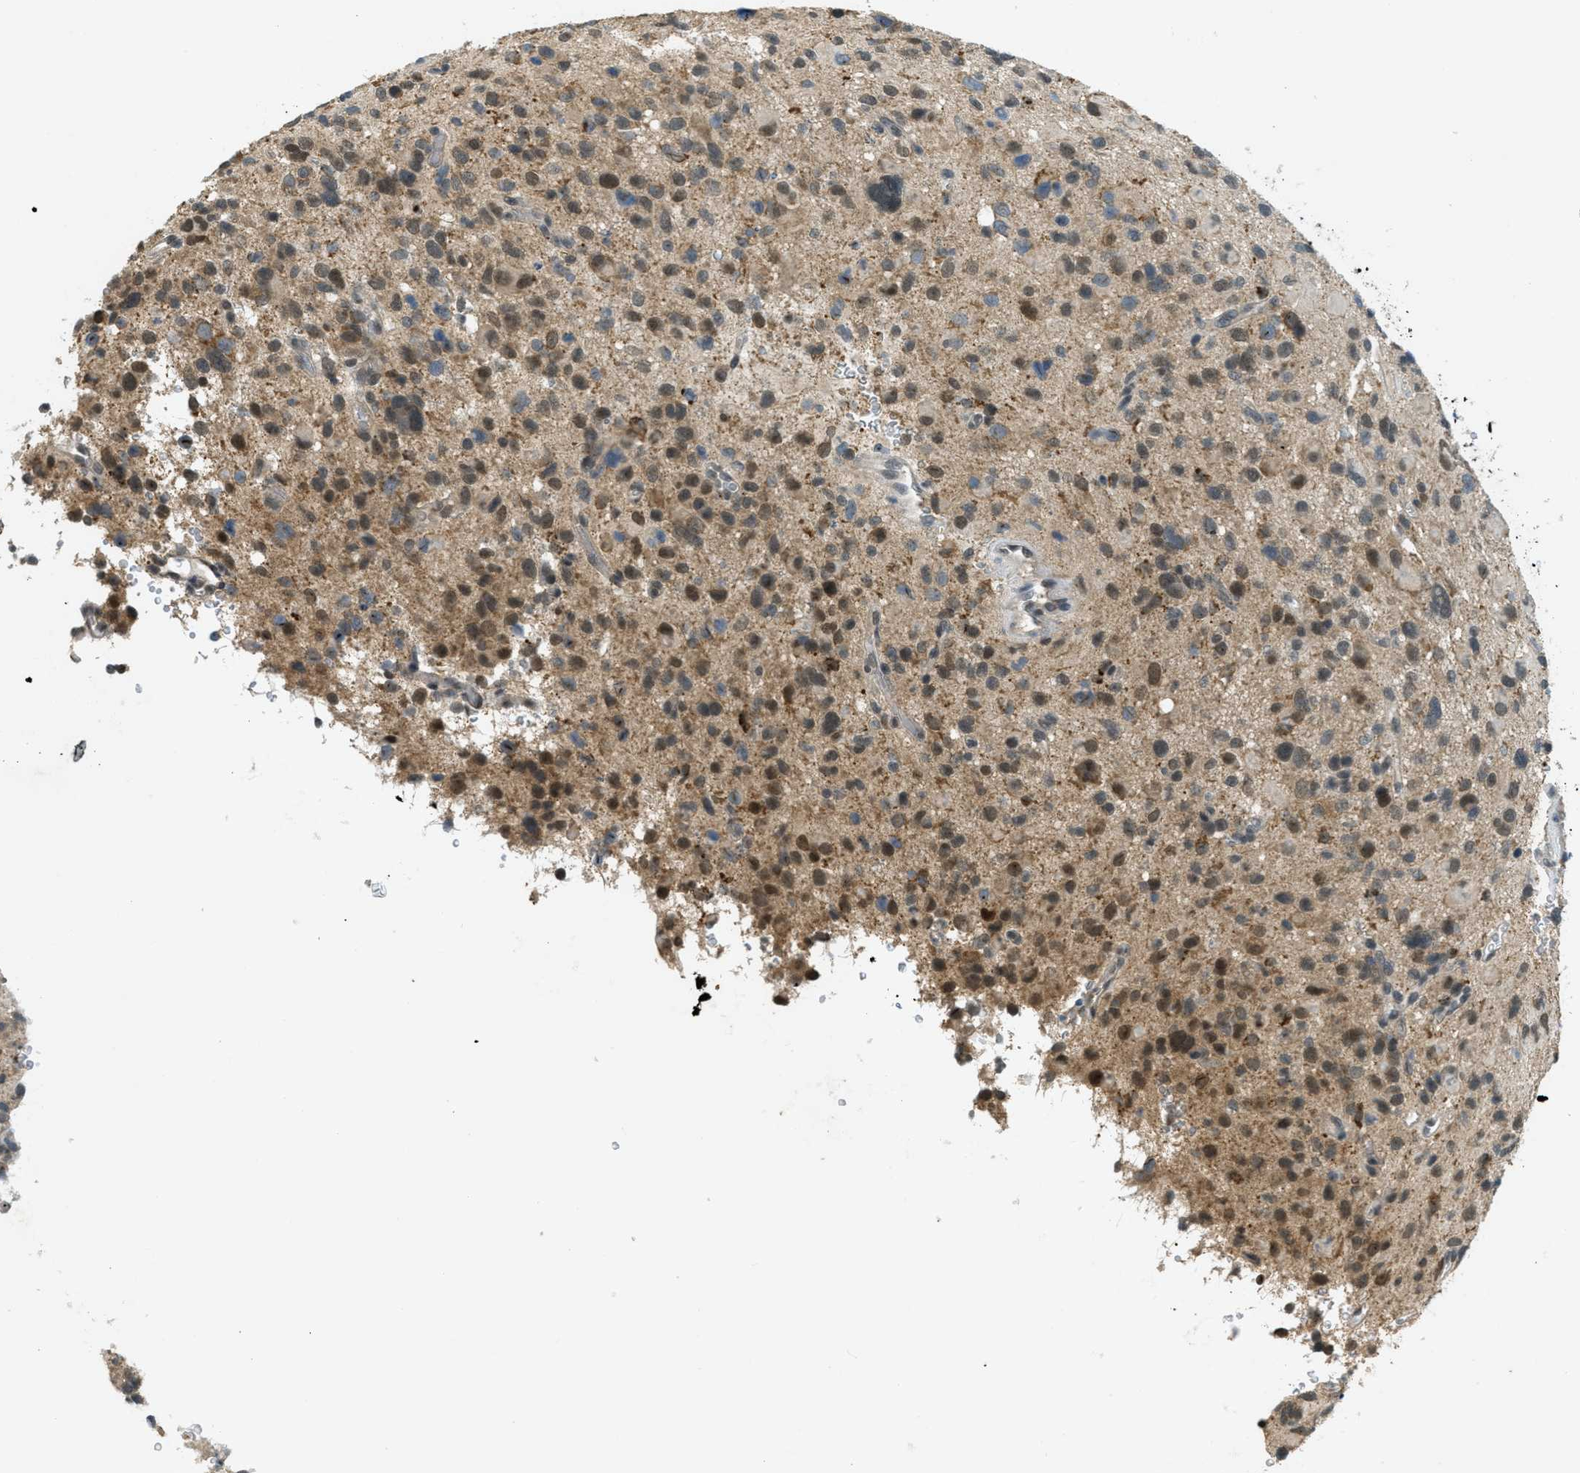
{"staining": {"intensity": "weak", "quantity": "25%-75%", "location": "nuclear"}, "tissue": "glioma", "cell_type": "Tumor cells", "image_type": "cancer", "snomed": [{"axis": "morphology", "description": "Glioma, malignant, High grade"}, {"axis": "topography", "description": "Brain"}], "caption": "The histopathology image demonstrates a brown stain indicating the presence of a protein in the nuclear of tumor cells in glioma.", "gene": "TCF20", "patient": {"sex": "male", "age": 48}}